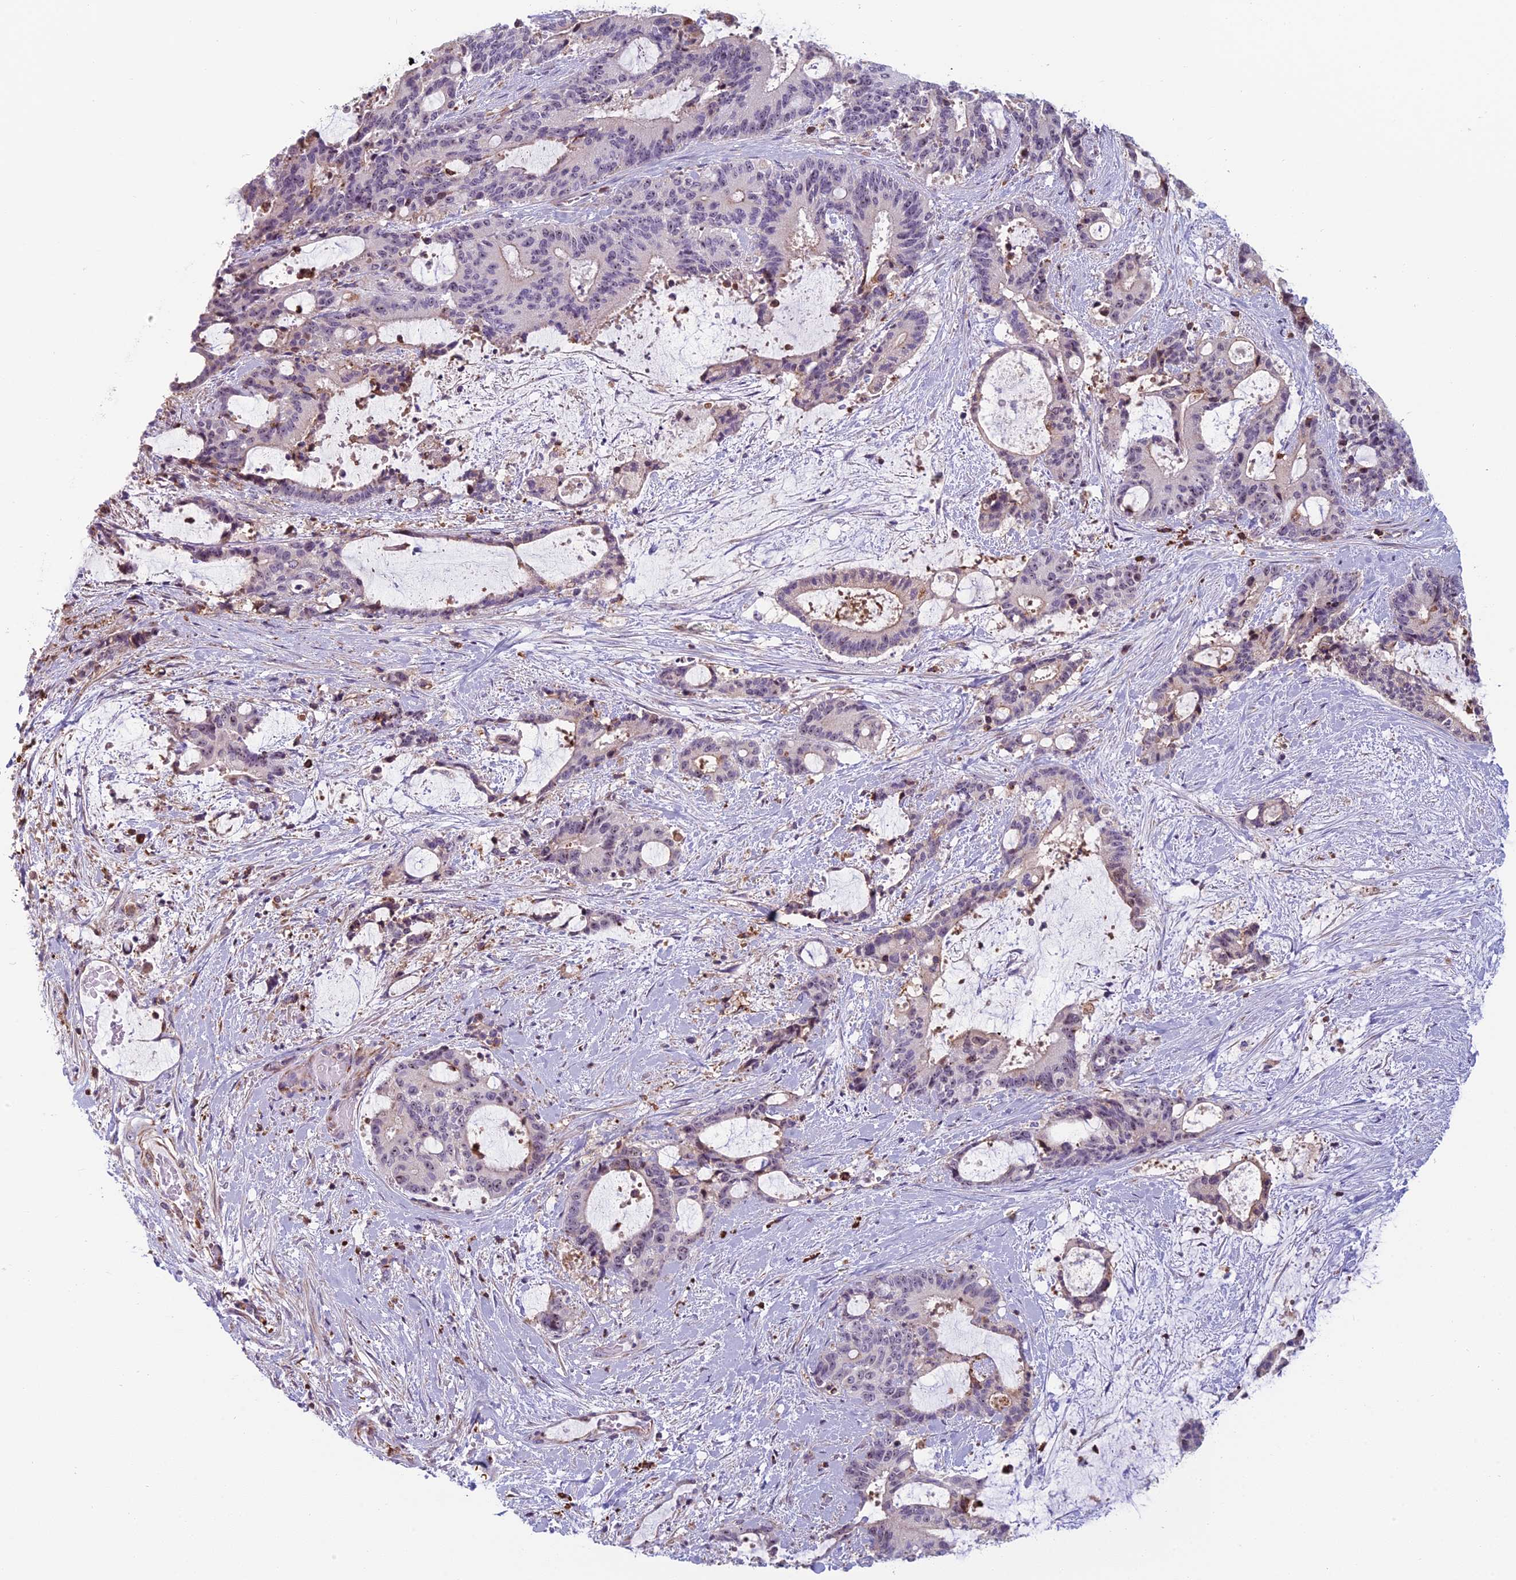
{"staining": {"intensity": "weak", "quantity": "<25%", "location": "nuclear"}, "tissue": "liver cancer", "cell_type": "Tumor cells", "image_type": "cancer", "snomed": [{"axis": "morphology", "description": "Normal tissue, NOS"}, {"axis": "morphology", "description": "Cholangiocarcinoma"}, {"axis": "topography", "description": "Liver"}, {"axis": "topography", "description": "Peripheral nerve tissue"}], "caption": "Tumor cells show no significant protein expression in liver cancer (cholangiocarcinoma).", "gene": "NOC2L", "patient": {"sex": "female", "age": 73}}